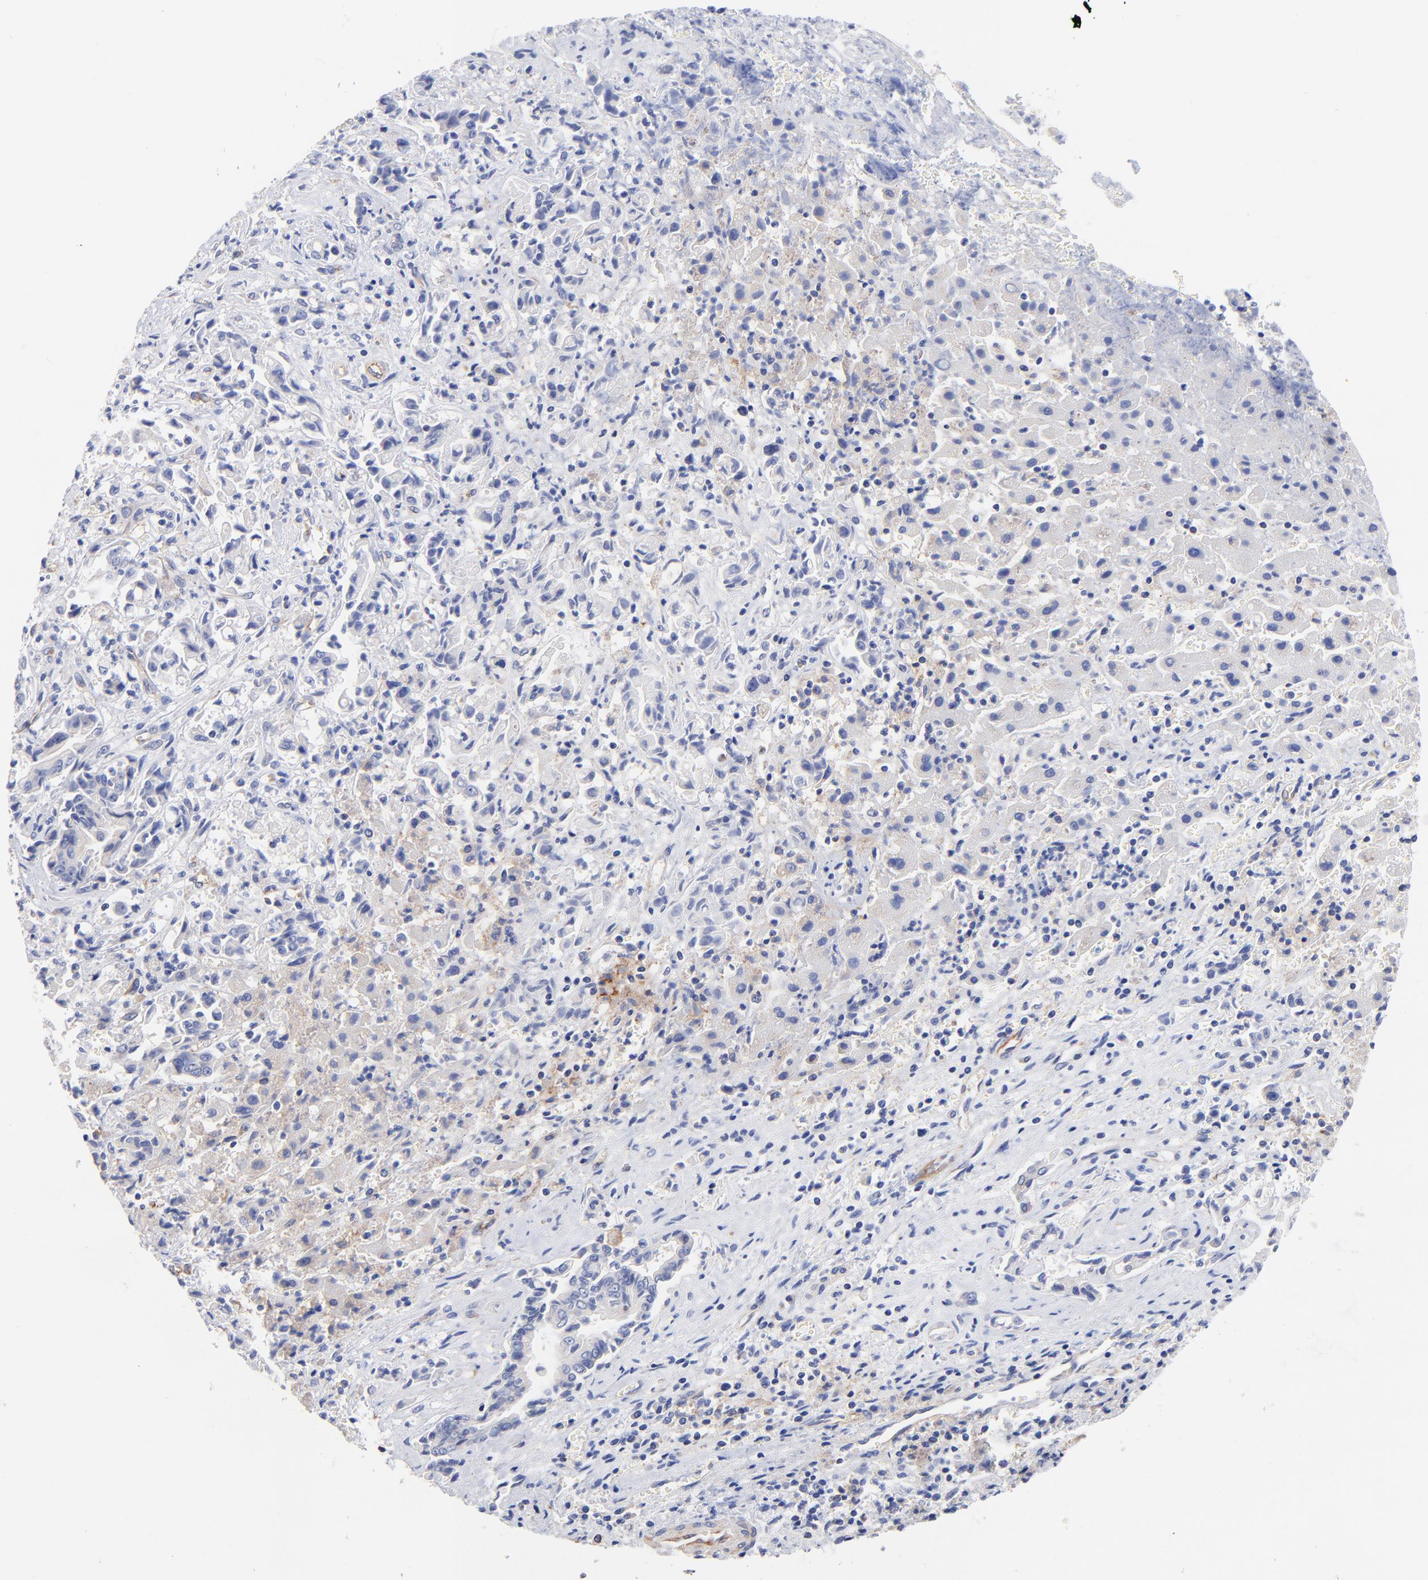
{"staining": {"intensity": "negative", "quantity": "none", "location": "none"}, "tissue": "liver cancer", "cell_type": "Tumor cells", "image_type": "cancer", "snomed": [{"axis": "morphology", "description": "Cholangiocarcinoma"}, {"axis": "topography", "description": "Liver"}], "caption": "Tumor cells are negative for protein expression in human liver cholangiocarcinoma. The staining is performed using DAB brown chromogen with nuclei counter-stained in using hematoxylin.", "gene": "SLC44A2", "patient": {"sex": "male", "age": 57}}